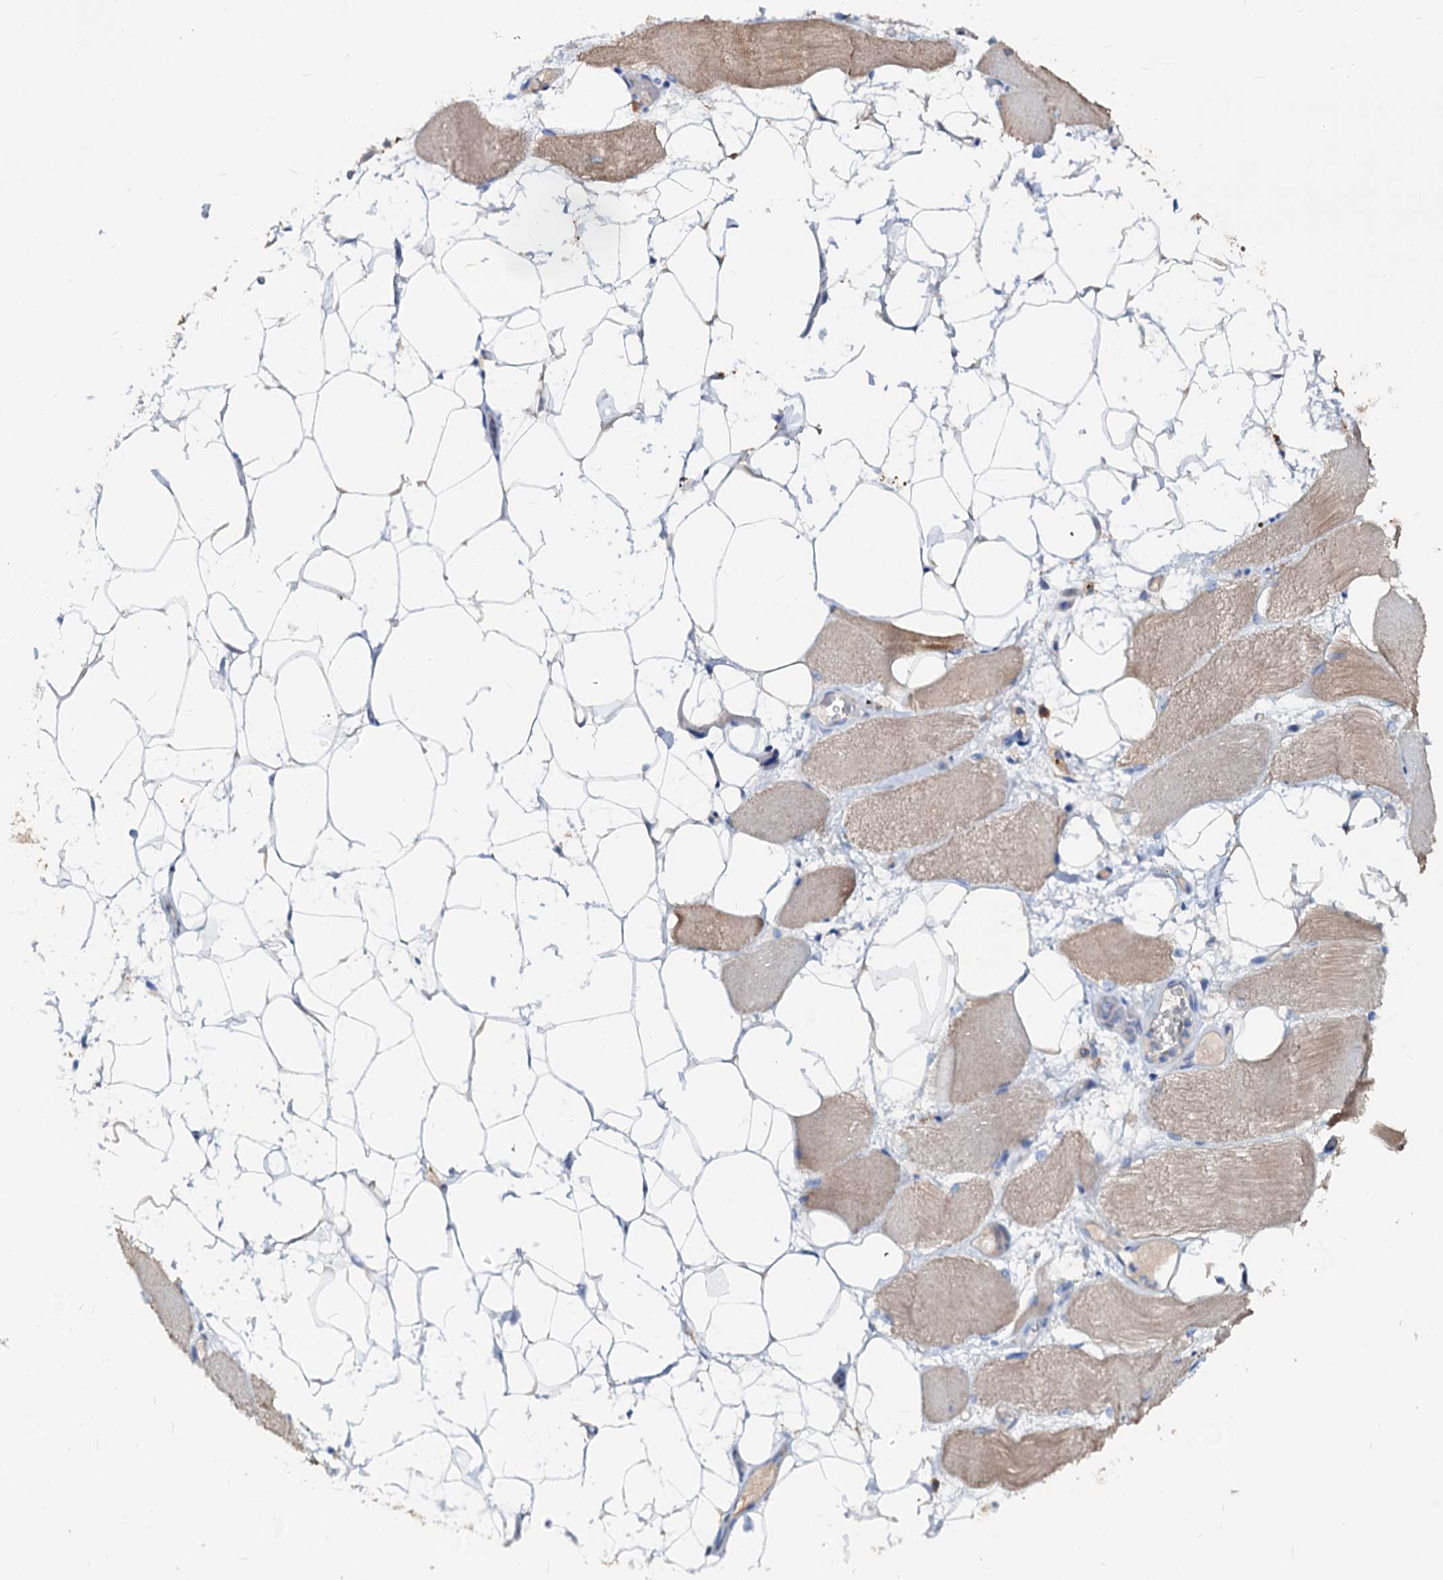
{"staining": {"intensity": "moderate", "quantity": "25%-75%", "location": "cytoplasmic/membranous"}, "tissue": "skeletal muscle", "cell_type": "Myocytes", "image_type": "normal", "snomed": [{"axis": "morphology", "description": "Normal tissue, NOS"}, {"axis": "topography", "description": "Skeletal muscle"}, {"axis": "topography", "description": "Parathyroid gland"}], "caption": "Skeletal muscle stained with DAB IHC reveals medium levels of moderate cytoplasmic/membranous expression in about 25%-75% of myocytes.", "gene": "ACY3", "patient": {"sex": "female", "age": 37}}